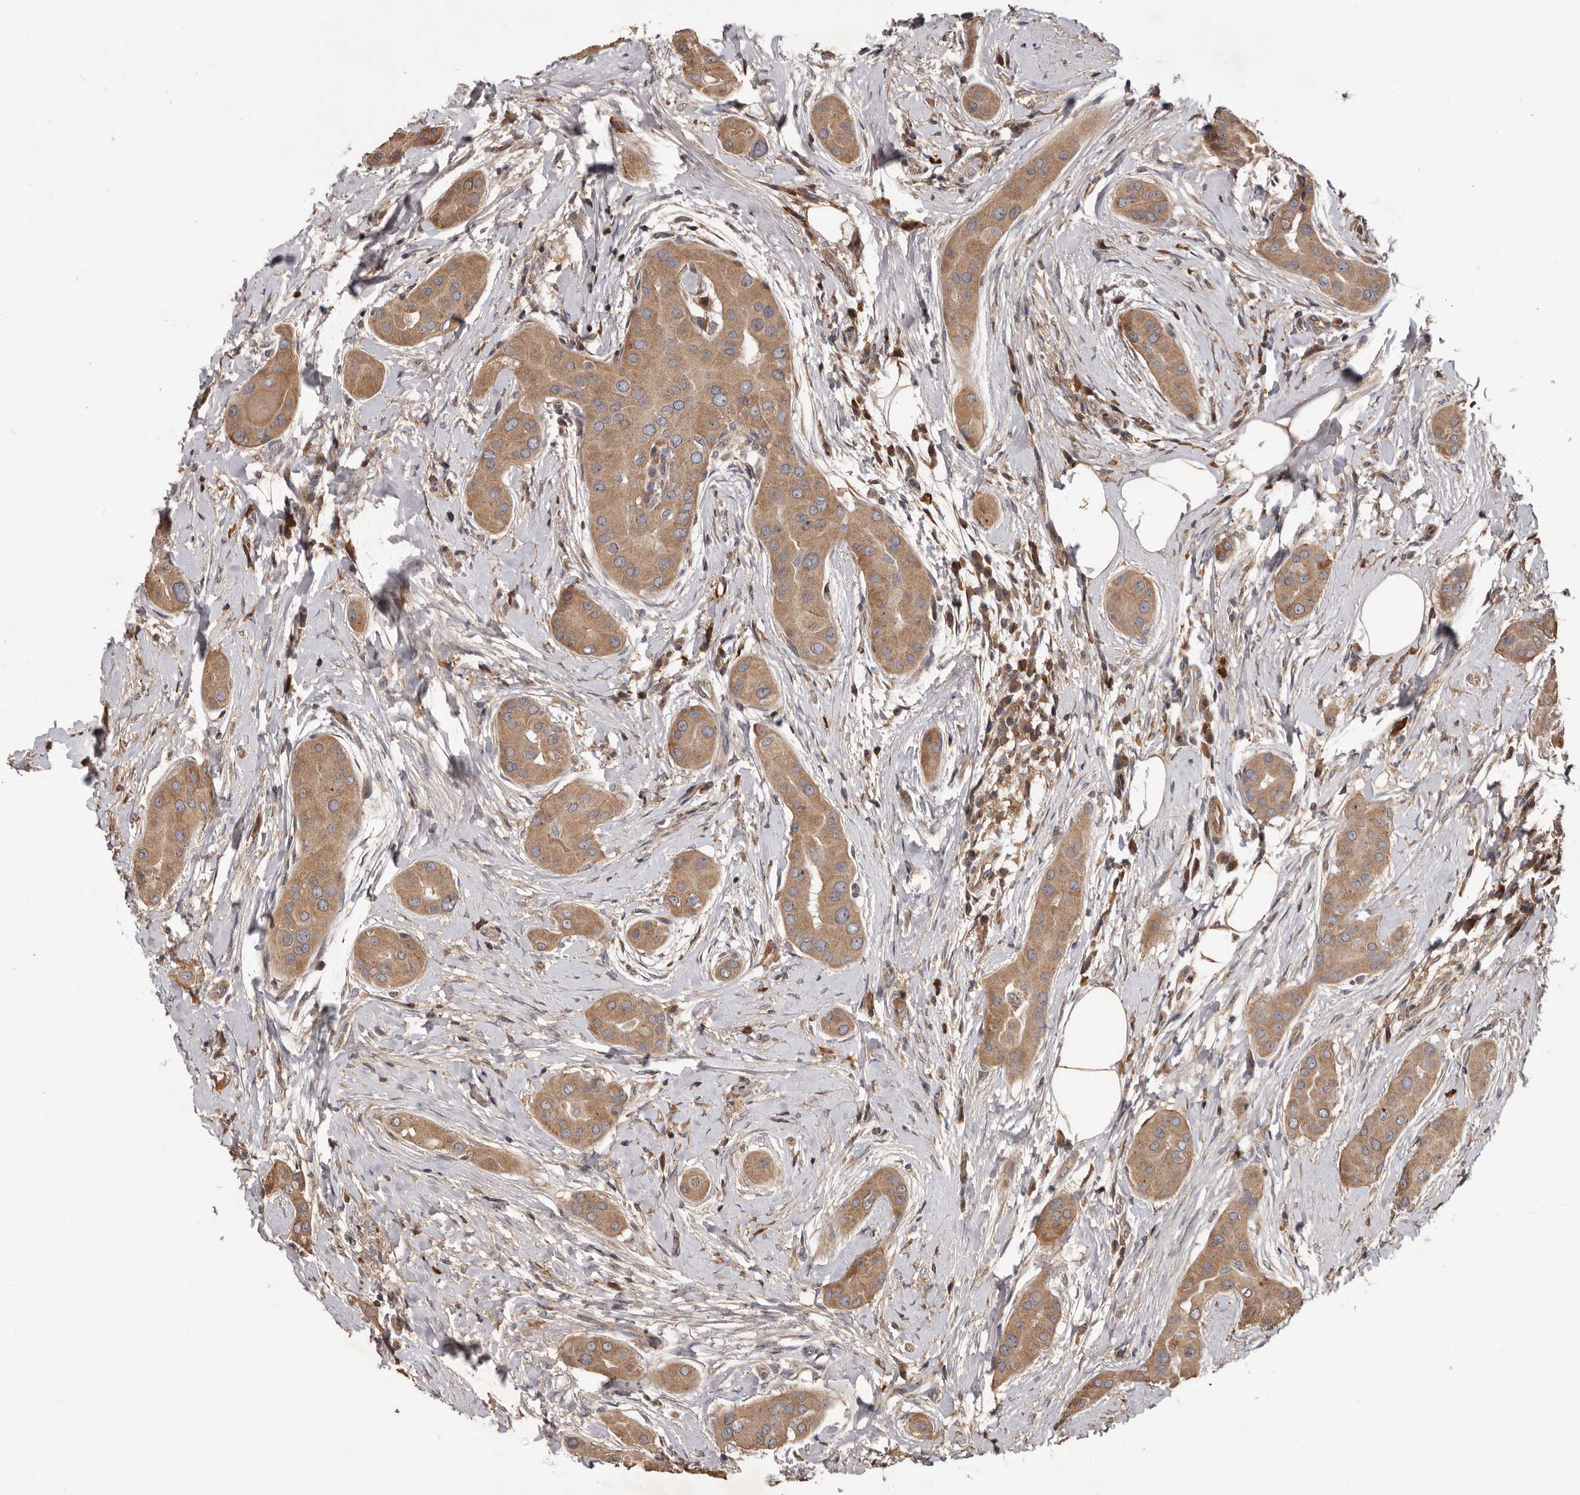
{"staining": {"intensity": "moderate", "quantity": ">75%", "location": "cytoplasmic/membranous"}, "tissue": "thyroid cancer", "cell_type": "Tumor cells", "image_type": "cancer", "snomed": [{"axis": "morphology", "description": "Papillary adenocarcinoma, NOS"}, {"axis": "topography", "description": "Thyroid gland"}], "caption": "A histopathology image of human thyroid papillary adenocarcinoma stained for a protein reveals moderate cytoplasmic/membranous brown staining in tumor cells.", "gene": "ADAMTS2", "patient": {"sex": "male", "age": 33}}